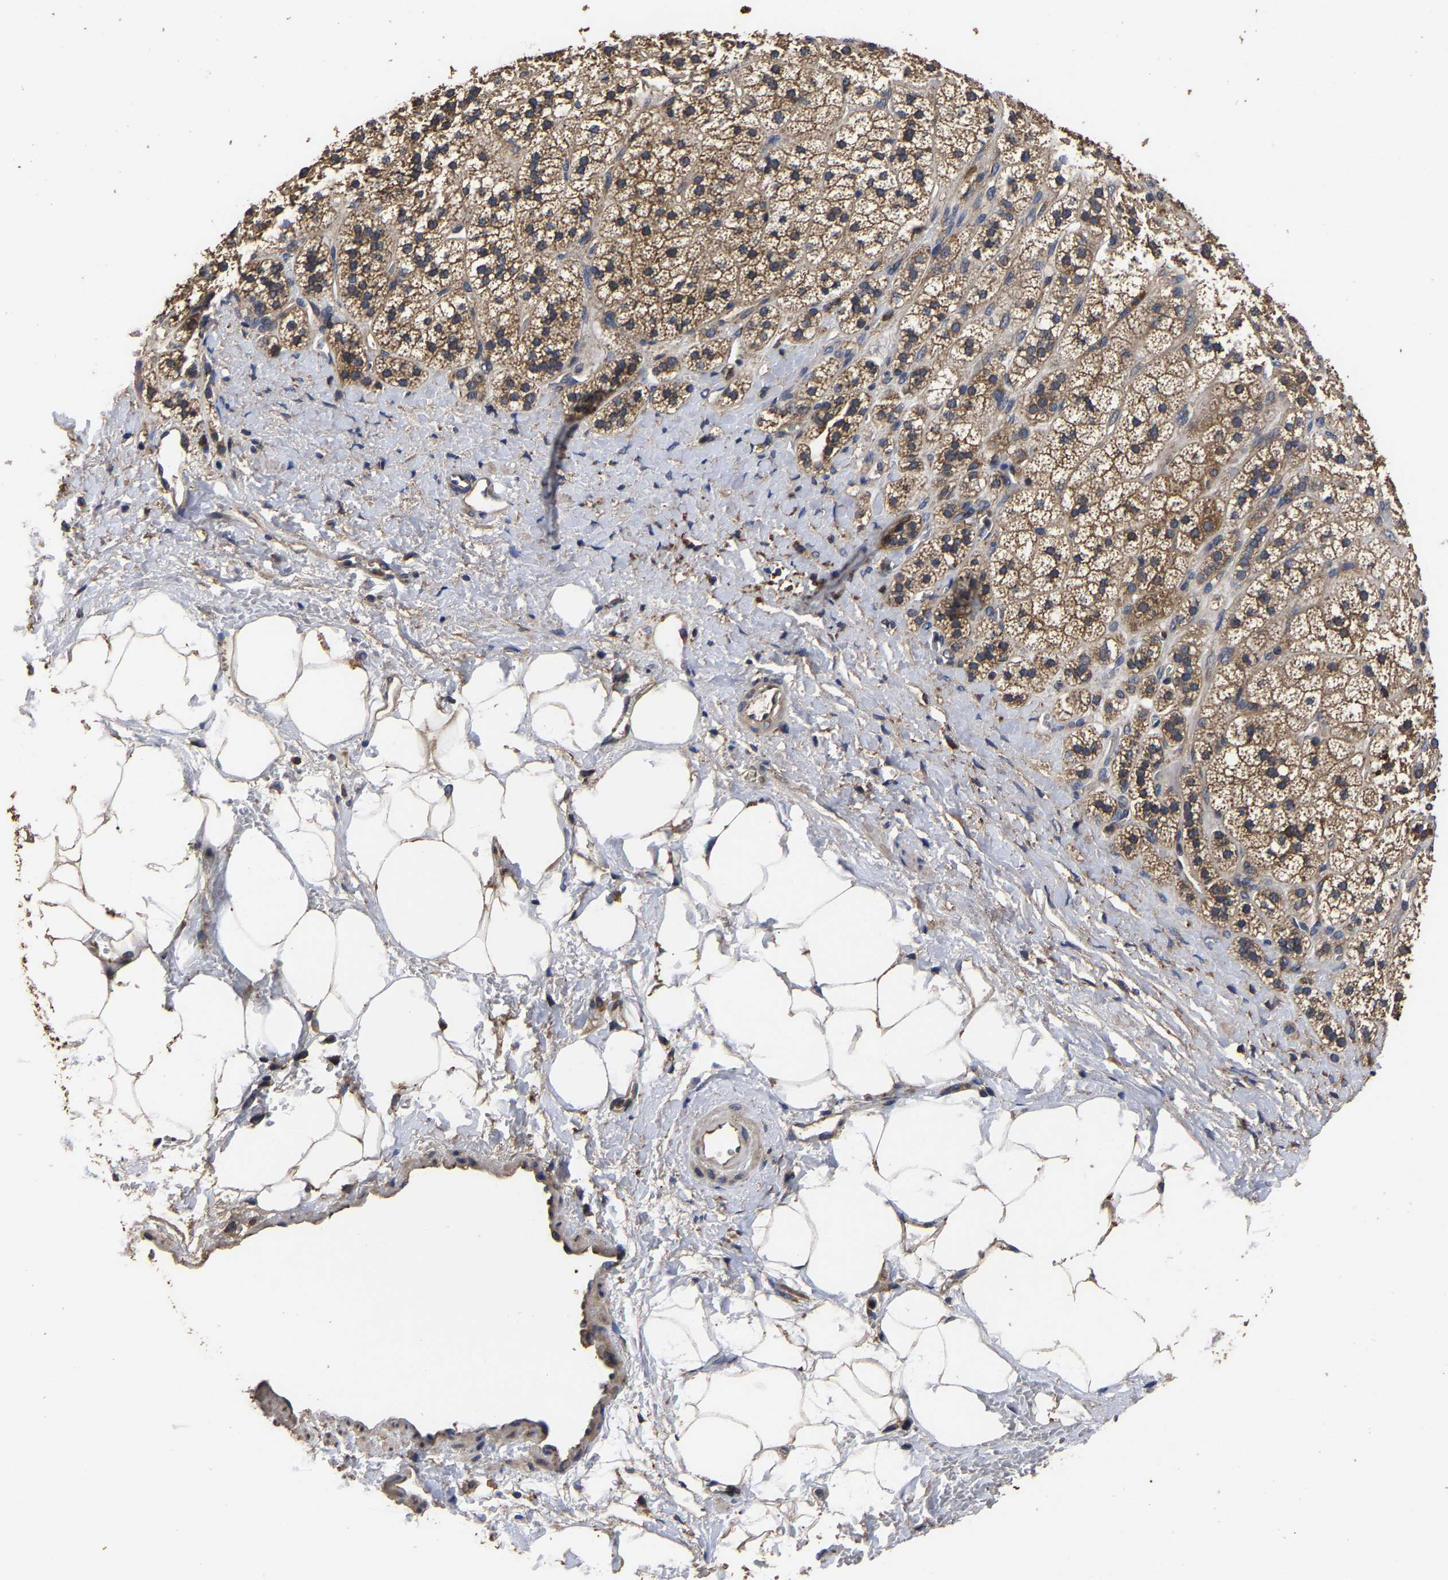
{"staining": {"intensity": "moderate", "quantity": ">75%", "location": "cytoplasmic/membranous"}, "tissue": "adrenal gland", "cell_type": "Glandular cells", "image_type": "normal", "snomed": [{"axis": "morphology", "description": "Normal tissue, NOS"}, {"axis": "topography", "description": "Adrenal gland"}], "caption": "A brown stain highlights moderate cytoplasmic/membranous staining of a protein in glandular cells of benign adrenal gland. (IHC, brightfield microscopy, high magnification).", "gene": "ITCH", "patient": {"sex": "male", "age": 56}}